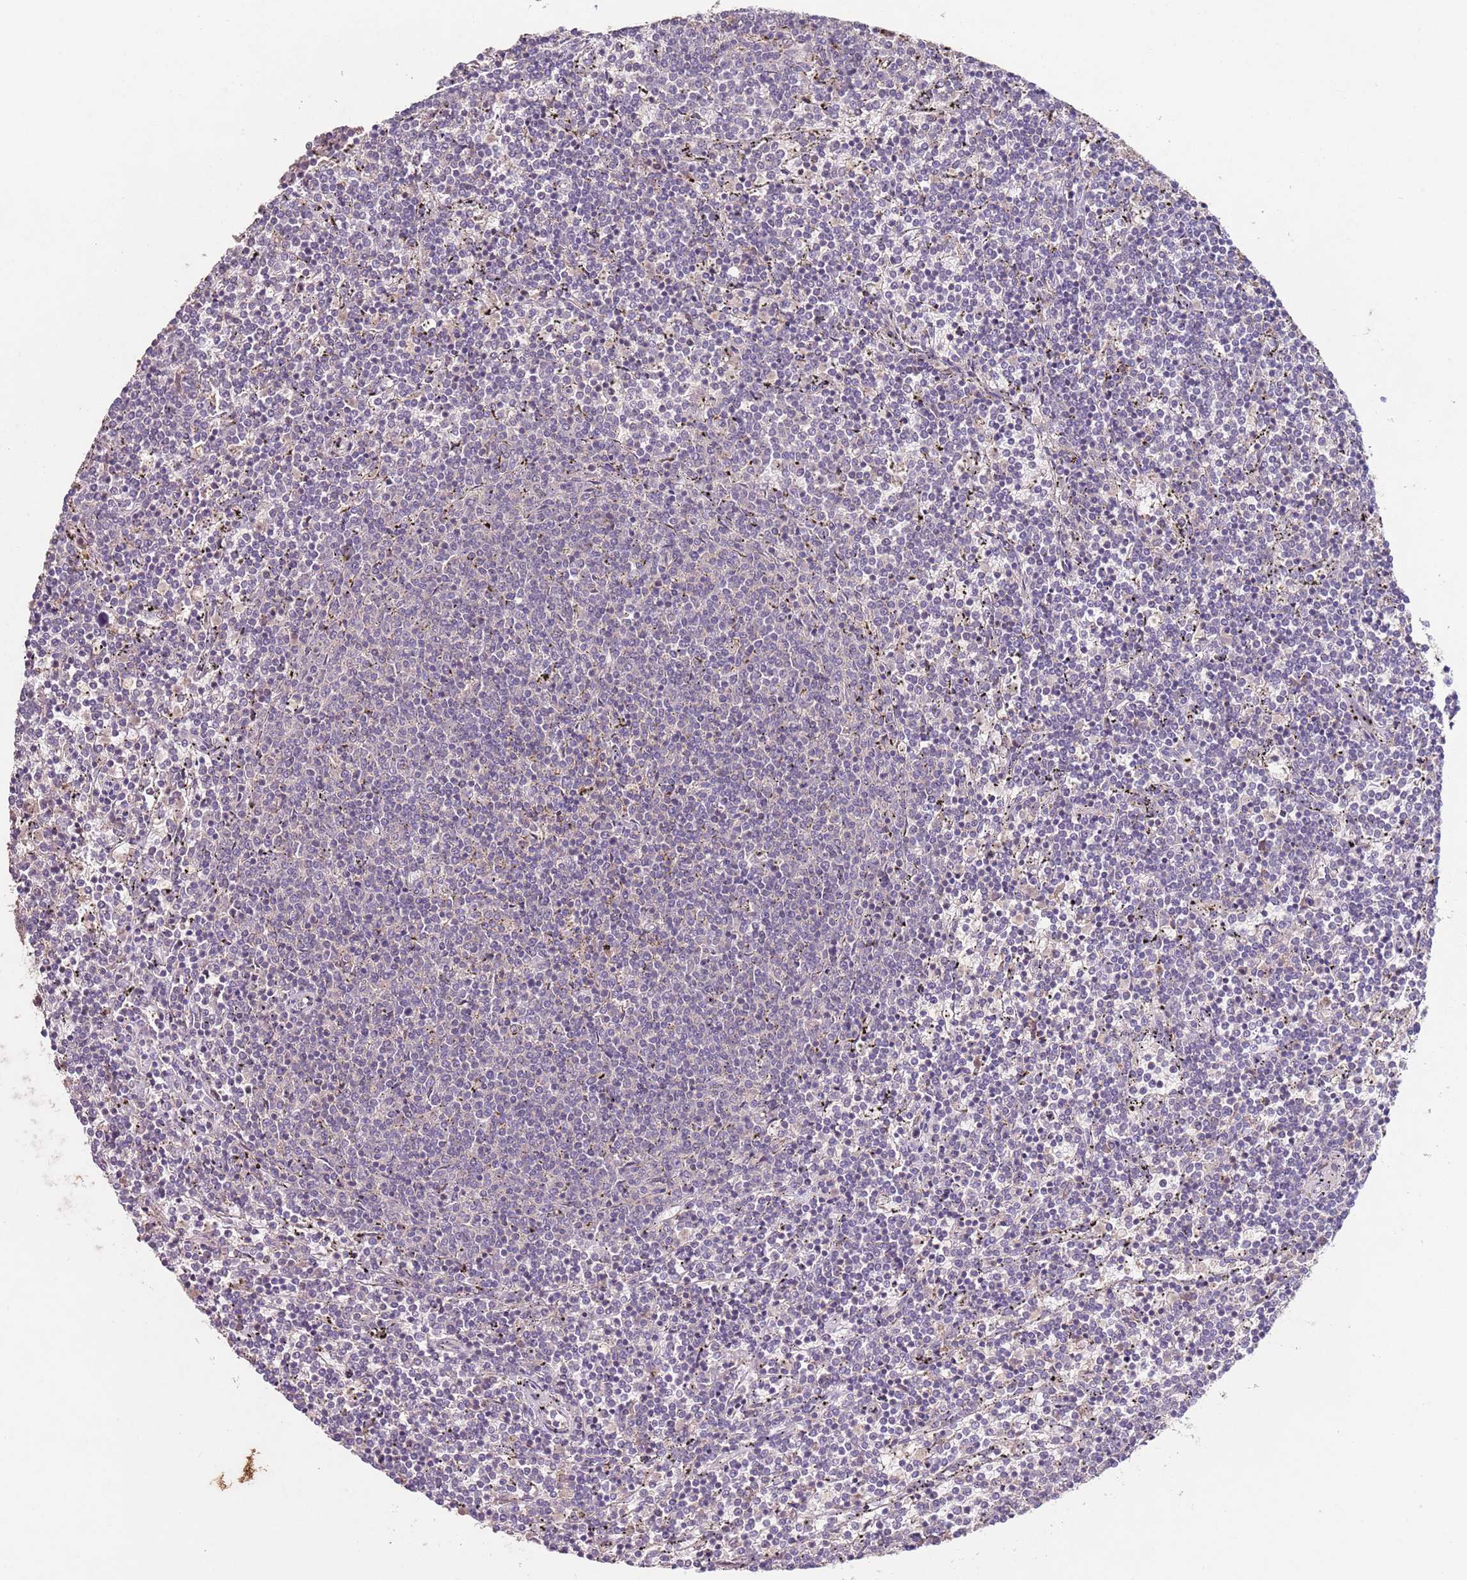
{"staining": {"intensity": "negative", "quantity": "none", "location": "none"}, "tissue": "lymphoma", "cell_type": "Tumor cells", "image_type": "cancer", "snomed": [{"axis": "morphology", "description": "Malignant lymphoma, non-Hodgkin's type, Low grade"}, {"axis": "topography", "description": "Spleen"}], "caption": "Immunohistochemistry (IHC) image of neoplastic tissue: human lymphoma stained with DAB demonstrates no significant protein expression in tumor cells.", "gene": "NRDE2", "patient": {"sex": "female", "age": 50}}